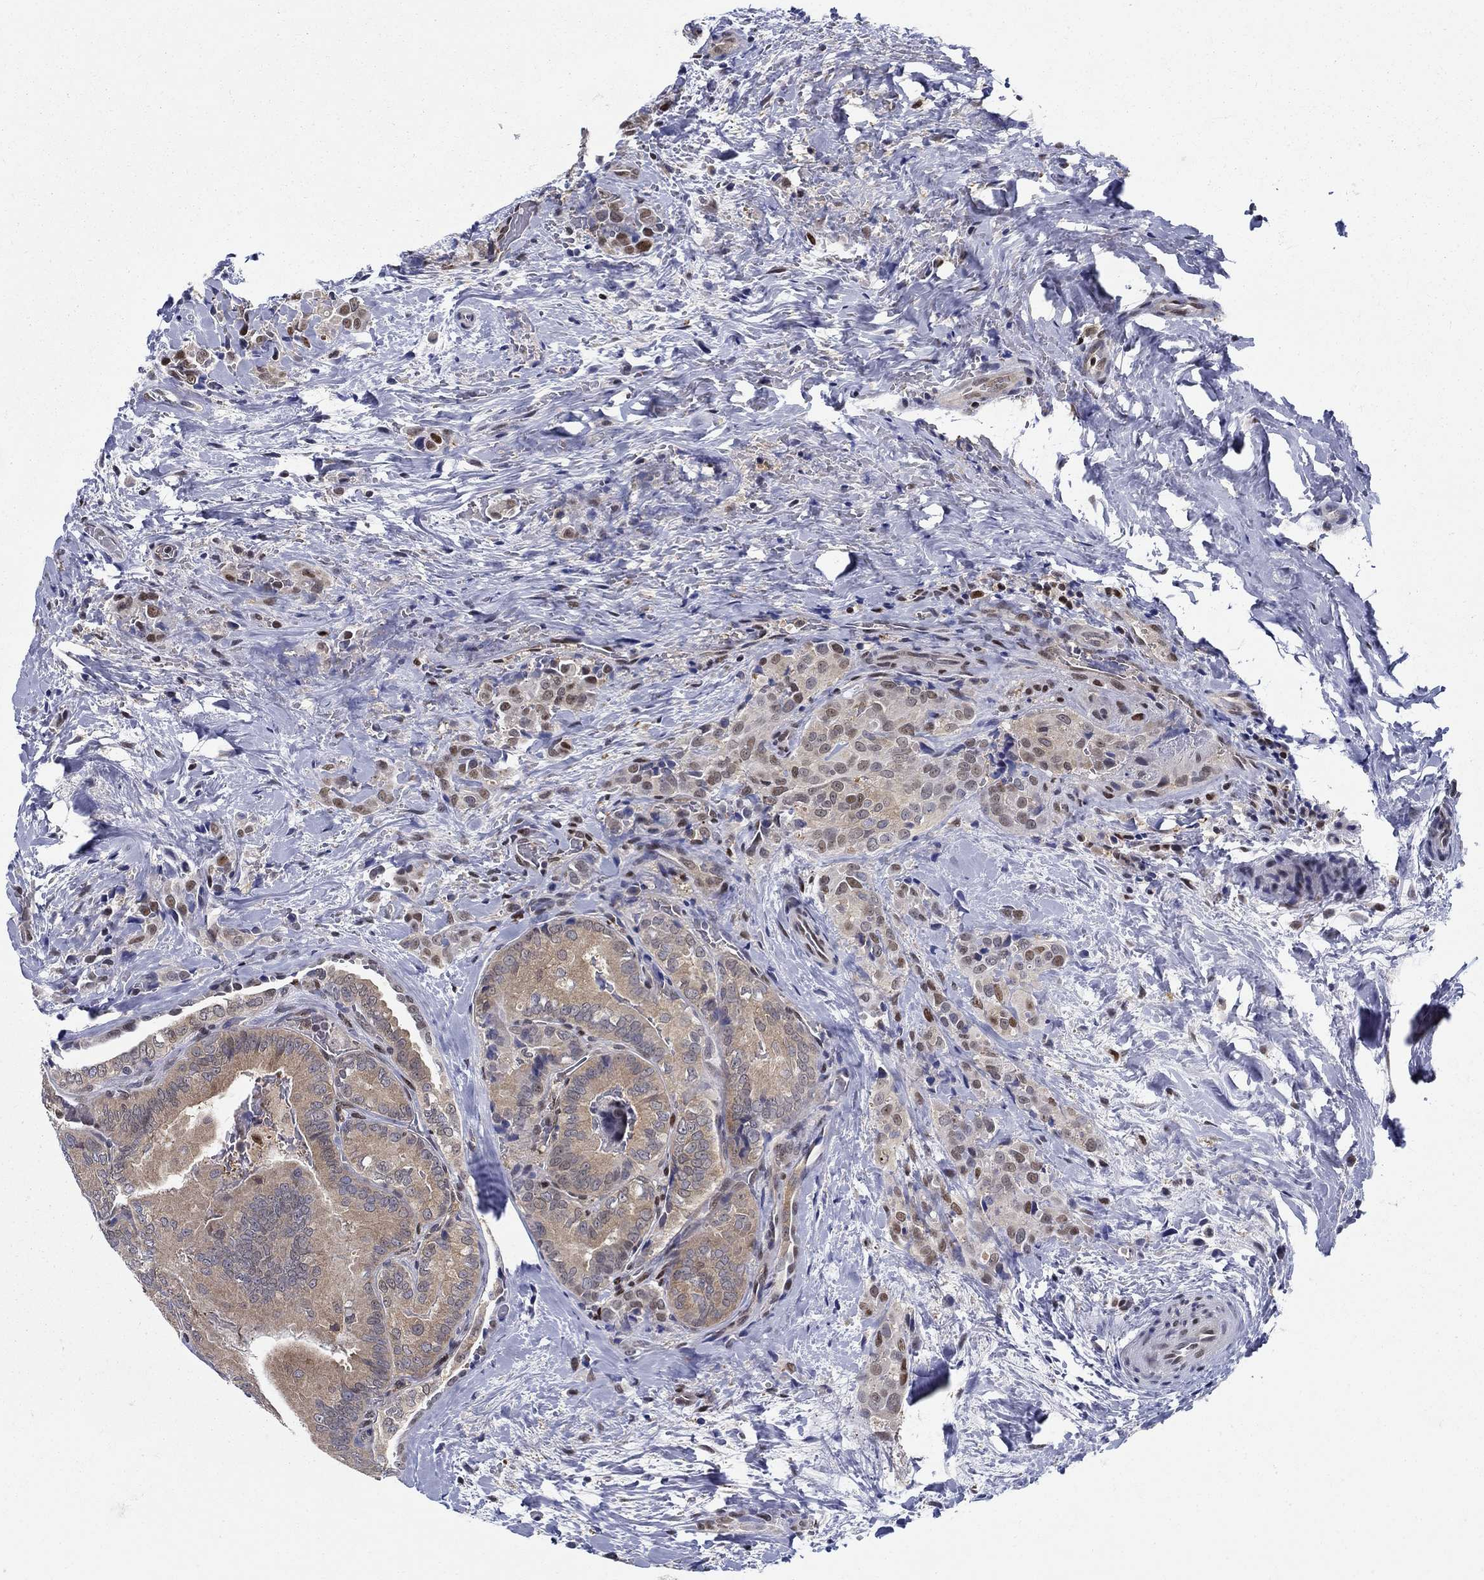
{"staining": {"intensity": "weak", "quantity": "25%-75%", "location": "cytoplasmic/membranous"}, "tissue": "thyroid cancer", "cell_type": "Tumor cells", "image_type": "cancer", "snomed": [{"axis": "morphology", "description": "Papillary adenocarcinoma, NOS"}, {"axis": "topography", "description": "Thyroid gland"}], "caption": "High-magnification brightfield microscopy of papillary adenocarcinoma (thyroid) stained with DAB (brown) and counterstained with hematoxylin (blue). tumor cells exhibit weak cytoplasmic/membranous expression is appreciated in approximately25%-75% of cells.", "gene": "ZNF594", "patient": {"sex": "male", "age": 61}}